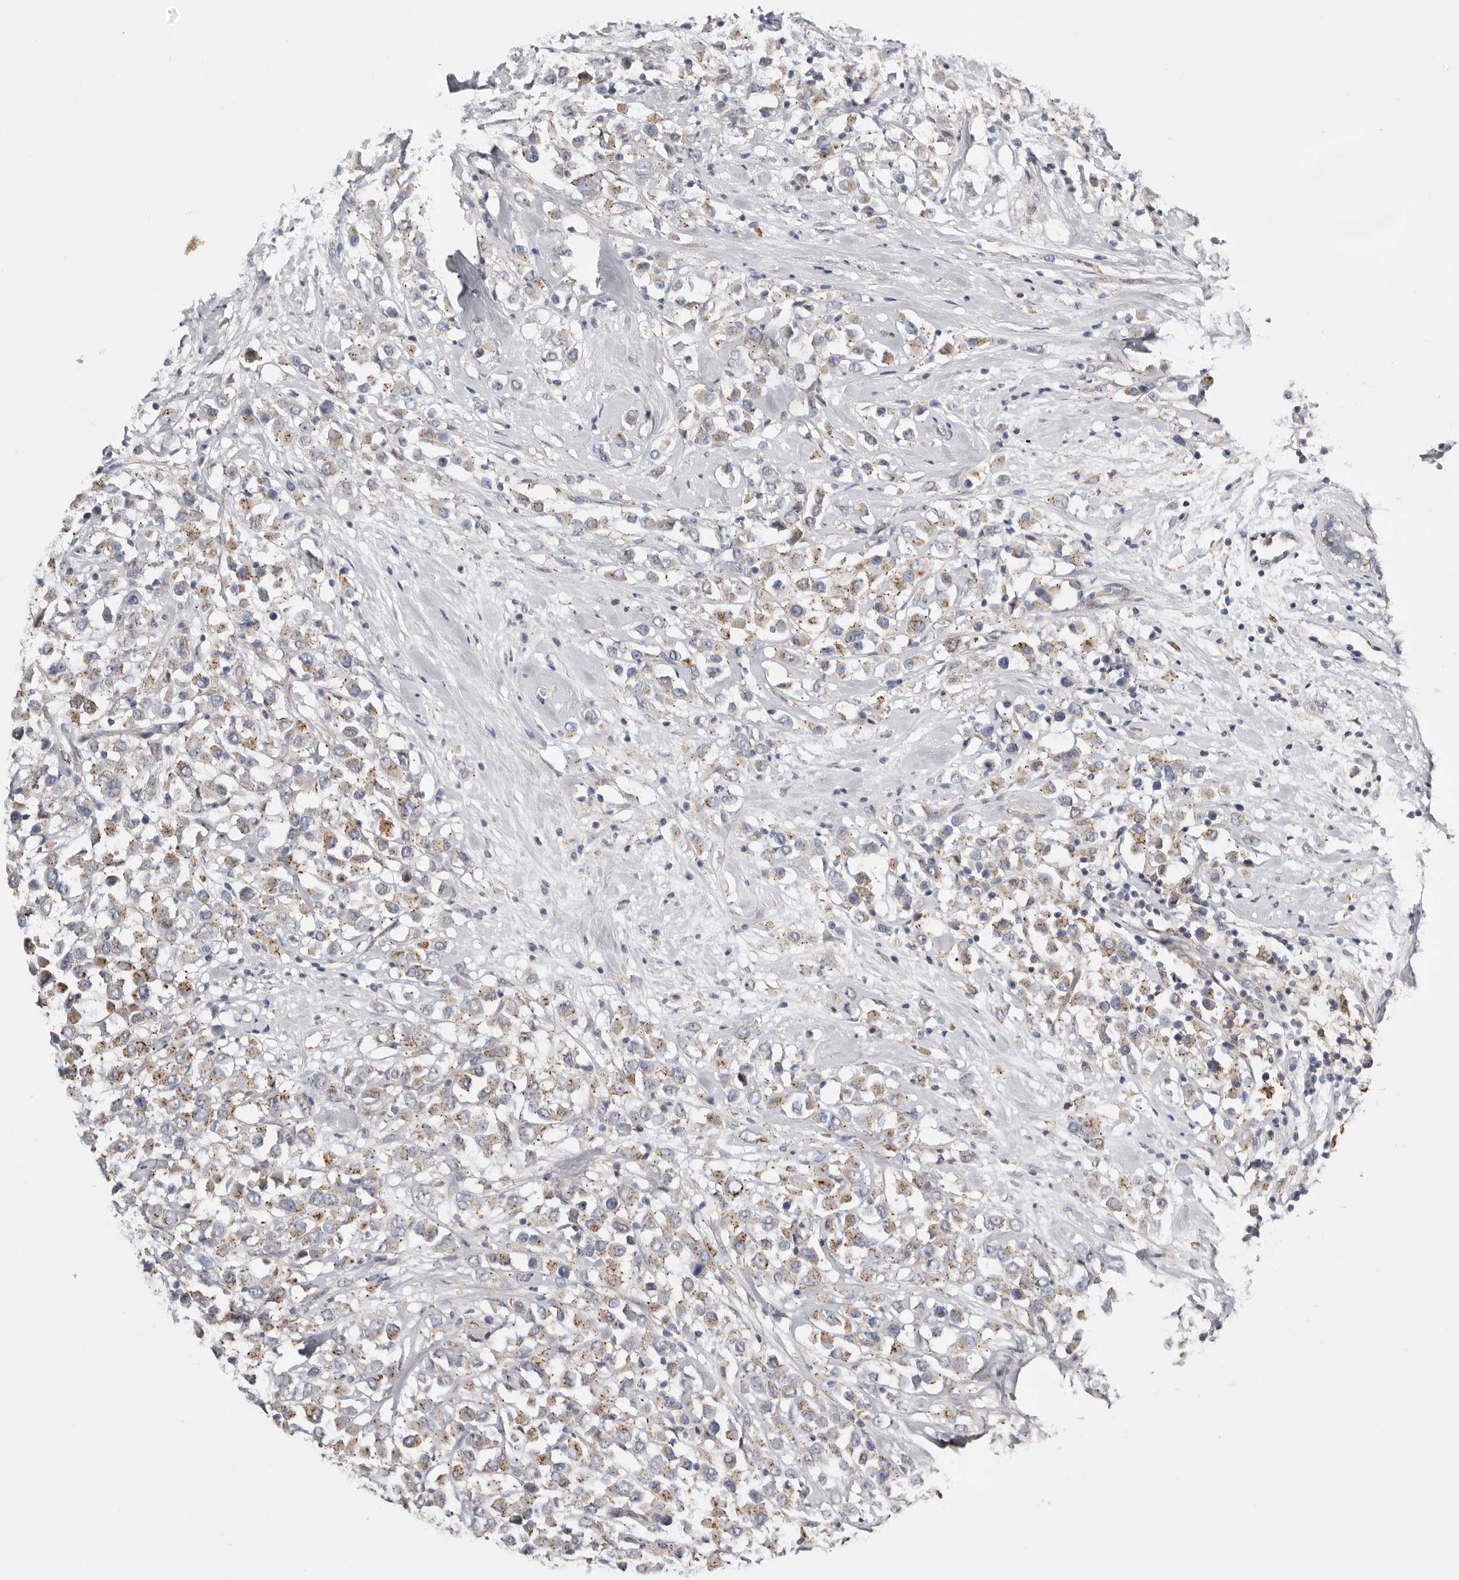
{"staining": {"intensity": "weak", "quantity": ">75%", "location": "cytoplasmic/membranous"}, "tissue": "breast cancer", "cell_type": "Tumor cells", "image_type": "cancer", "snomed": [{"axis": "morphology", "description": "Duct carcinoma"}, {"axis": "topography", "description": "Breast"}], "caption": "Weak cytoplasmic/membranous protein positivity is present in approximately >75% of tumor cells in breast cancer (intraductal carcinoma).", "gene": "MSRB2", "patient": {"sex": "female", "age": 61}}